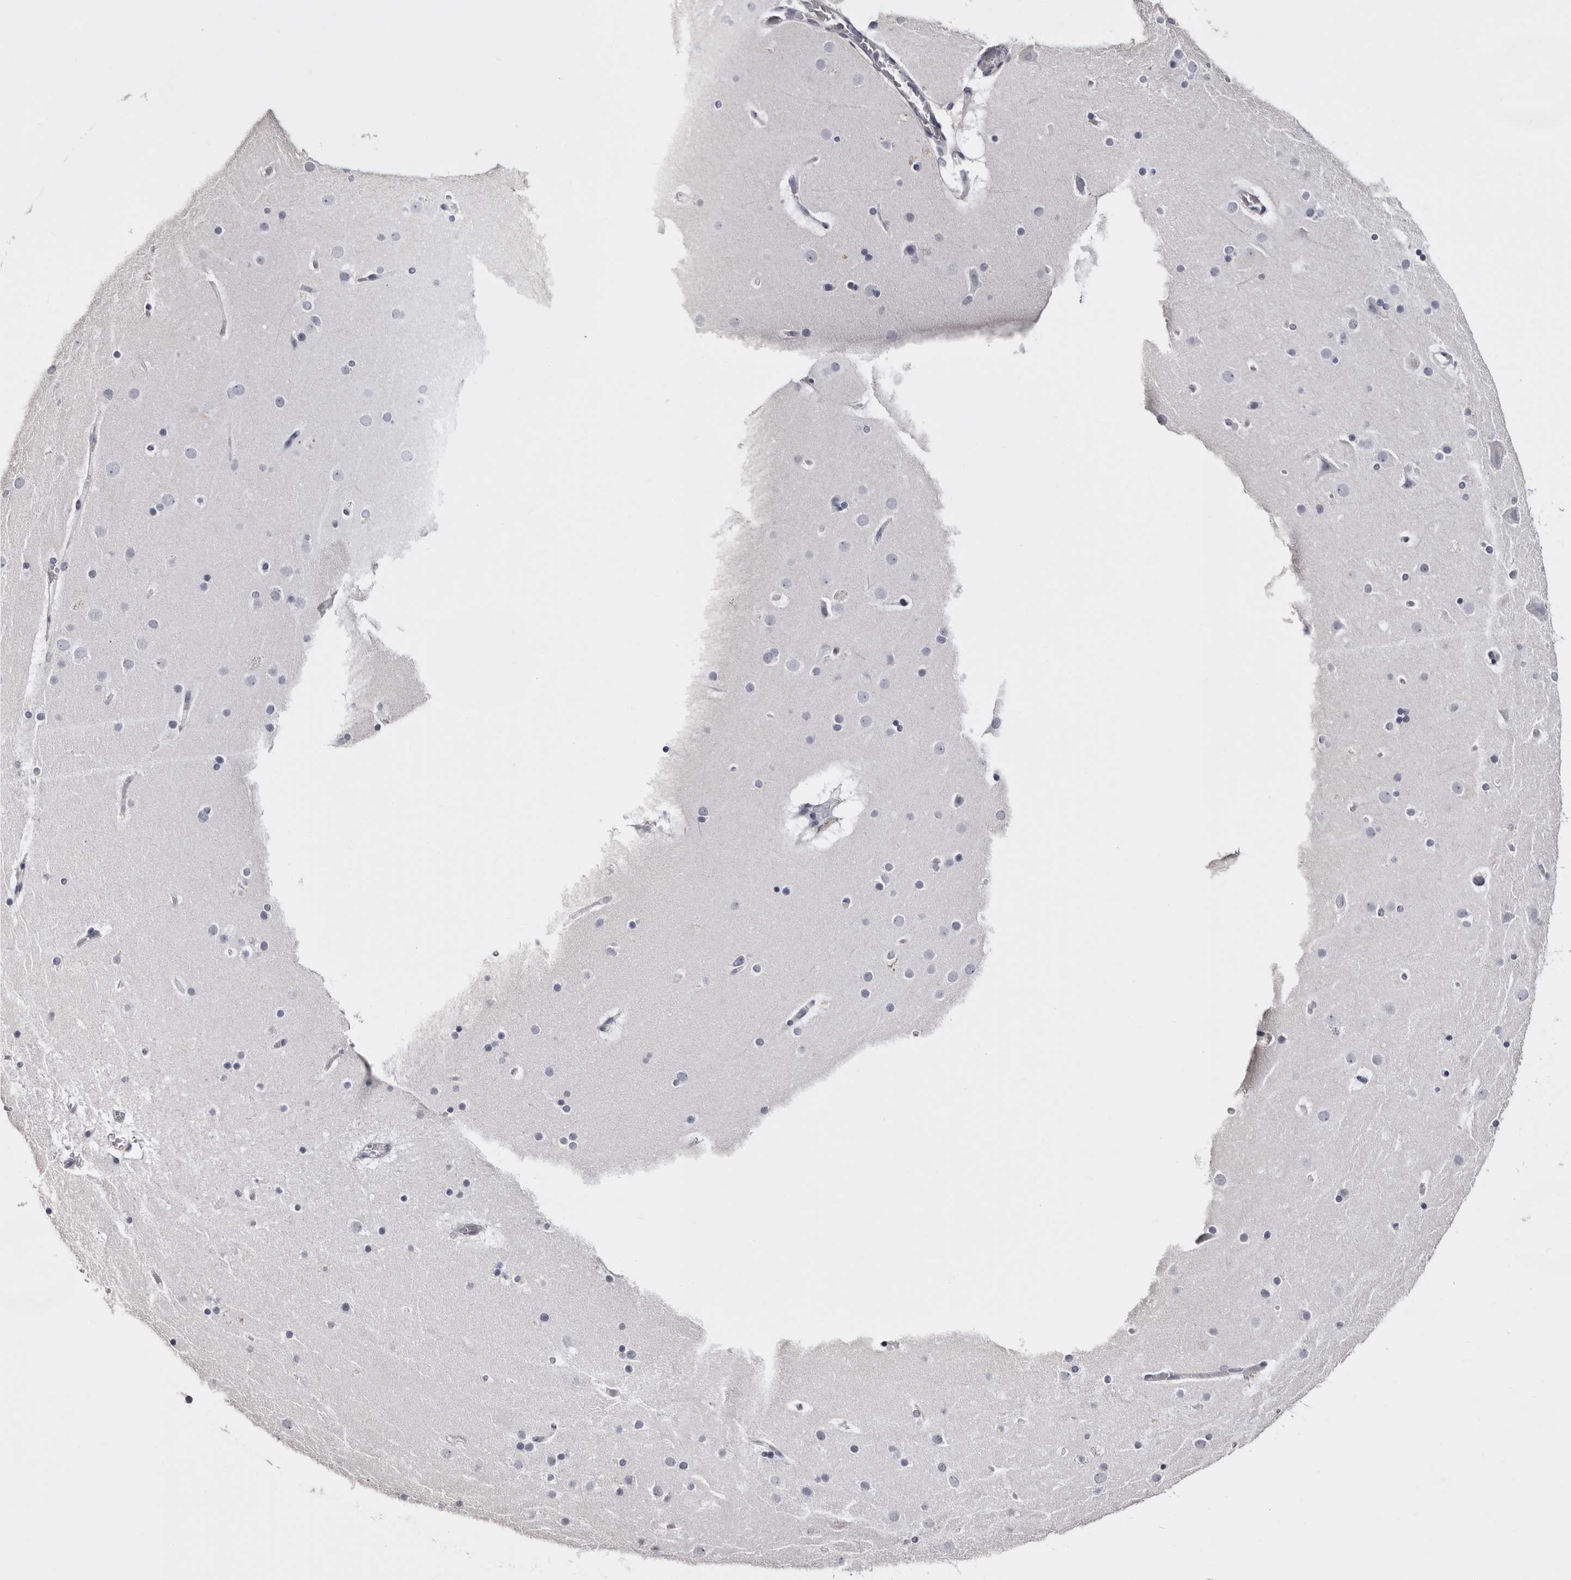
{"staining": {"intensity": "negative", "quantity": "none", "location": "none"}, "tissue": "cerebral cortex", "cell_type": "Endothelial cells", "image_type": "normal", "snomed": [{"axis": "morphology", "description": "Normal tissue, NOS"}, {"axis": "topography", "description": "Cerebral cortex"}], "caption": "DAB immunohistochemical staining of unremarkable human cerebral cortex exhibits no significant expression in endothelial cells. (Brightfield microscopy of DAB immunohistochemistry at high magnification).", "gene": "LAD1", "patient": {"sex": "male", "age": 57}}